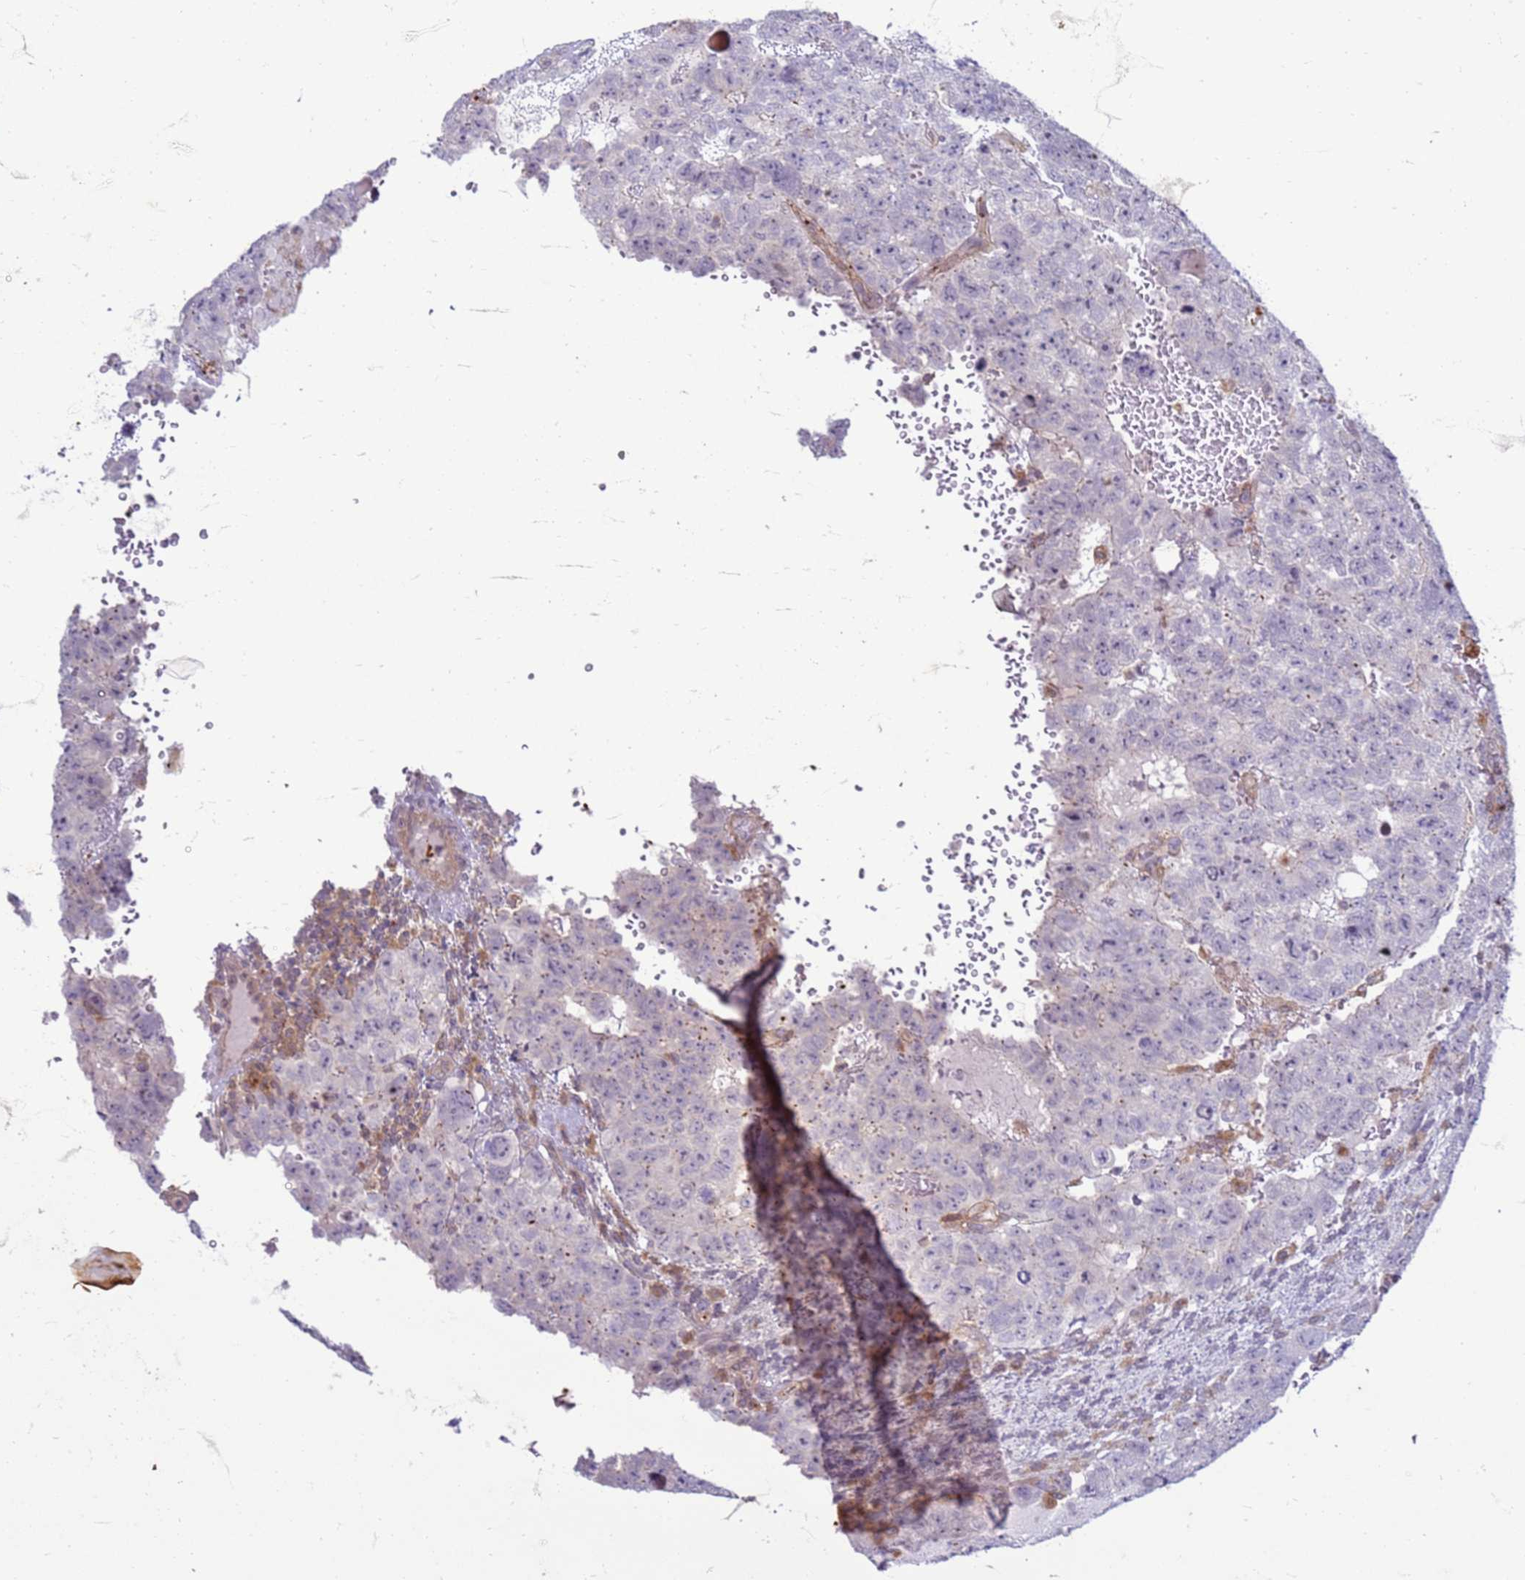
{"staining": {"intensity": "negative", "quantity": "none", "location": "none"}, "tissue": "testis cancer", "cell_type": "Tumor cells", "image_type": "cancer", "snomed": [{"axis": "morphology", "description": "Carcinoma, Embryonal, NOS"}, {"axis": "topography", "description": "Testis"}], "caption": "Histopathology image shows no protein staining in tumor cells of embryonal carcinoma (testis) tissue.", "gene": "SLC15A3", "patient": {"sex": "male", "age": 26}}